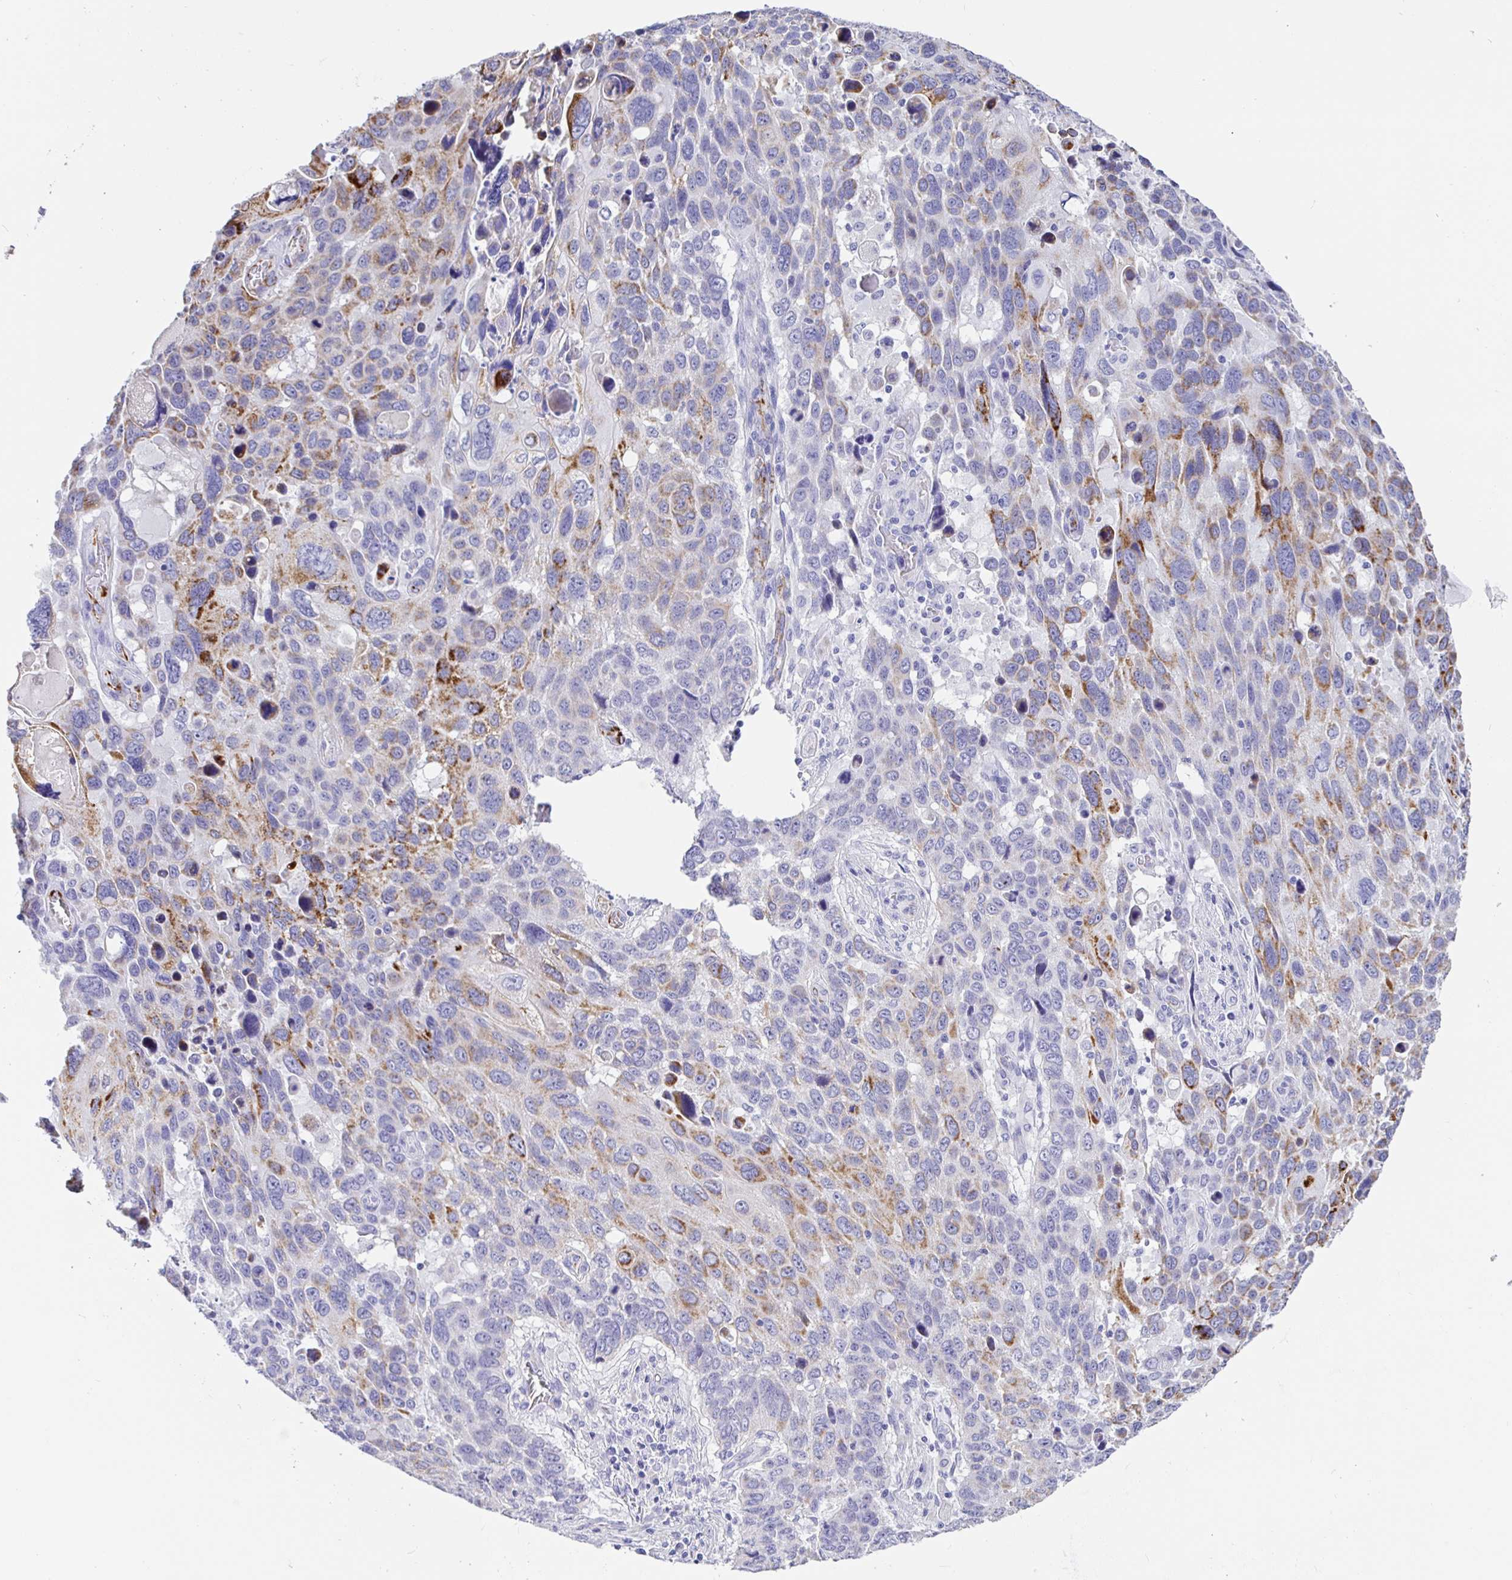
{"staining": {"intensity": "weak", "quantity": "25%-75%", "location": "cytoplasmic/membranous"}, "tissue": "lung cancer", "cell_type": "Tumor cells", "image_type": "cancer", "snomed": [{"axis": "morphology", "description": "Squamous cell carcinoma, NOS"}, {"axis": "topography", "description": "Lung"}], "caption": "Immunohistochemical staining of lung squamous cell carcinoma shows low levels of weak cytoplasmic/membranous protein expression in about 25%-75% of tumor cells. (Stains: DAB (3,3'-diaminobenzidine) in brown, nuclei in blue, Microscopy: brightfield microscopy at high magnification).", "gene": "MAOA", "patient": {"sex": "male", "age": 68}}